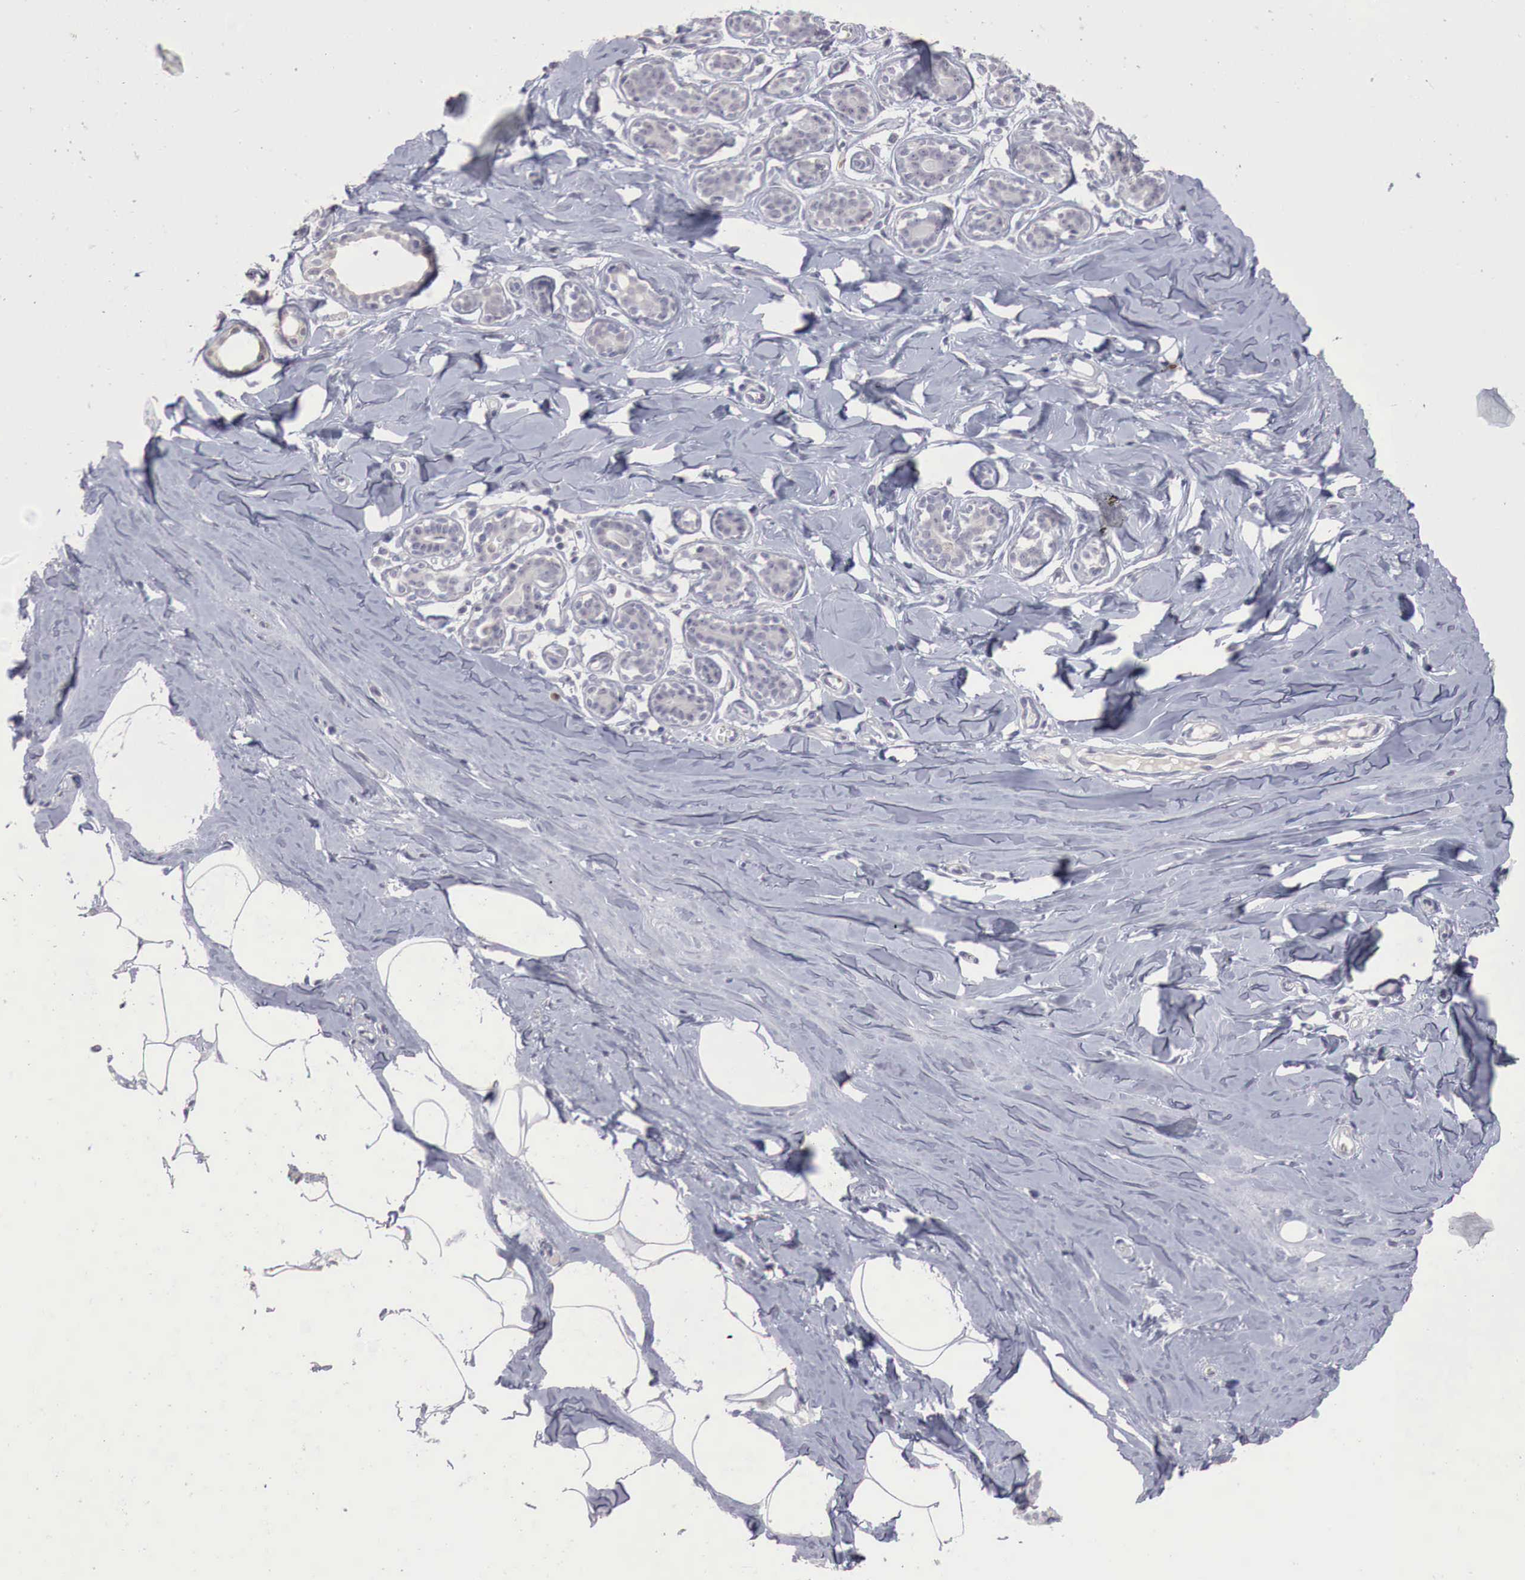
{"staining": {"intensity": "negative", "quantity": "none", "location": "none"}, "tissue": "breast", "cell_type": "Glandular cells", "image_type": "normal", "snomed": [{"axis": "morphology", "description": "Normal tissue, NOS"}, {"axis": "topography", "description": "Breast"}], "caption": "Immunohistochemistry image of unremarkable human breast stained for a protein (brown), which shows no positivity in glandular cells. The staining was performed using DAB (3,3'-diaminobenzidine) to visualize the protein expression in brown, while the nuclei were stained in blue with hematoxylin (Magnification: 20x).", "gene": "GATA1", "patient": {"sex": "female", "age": 45}}